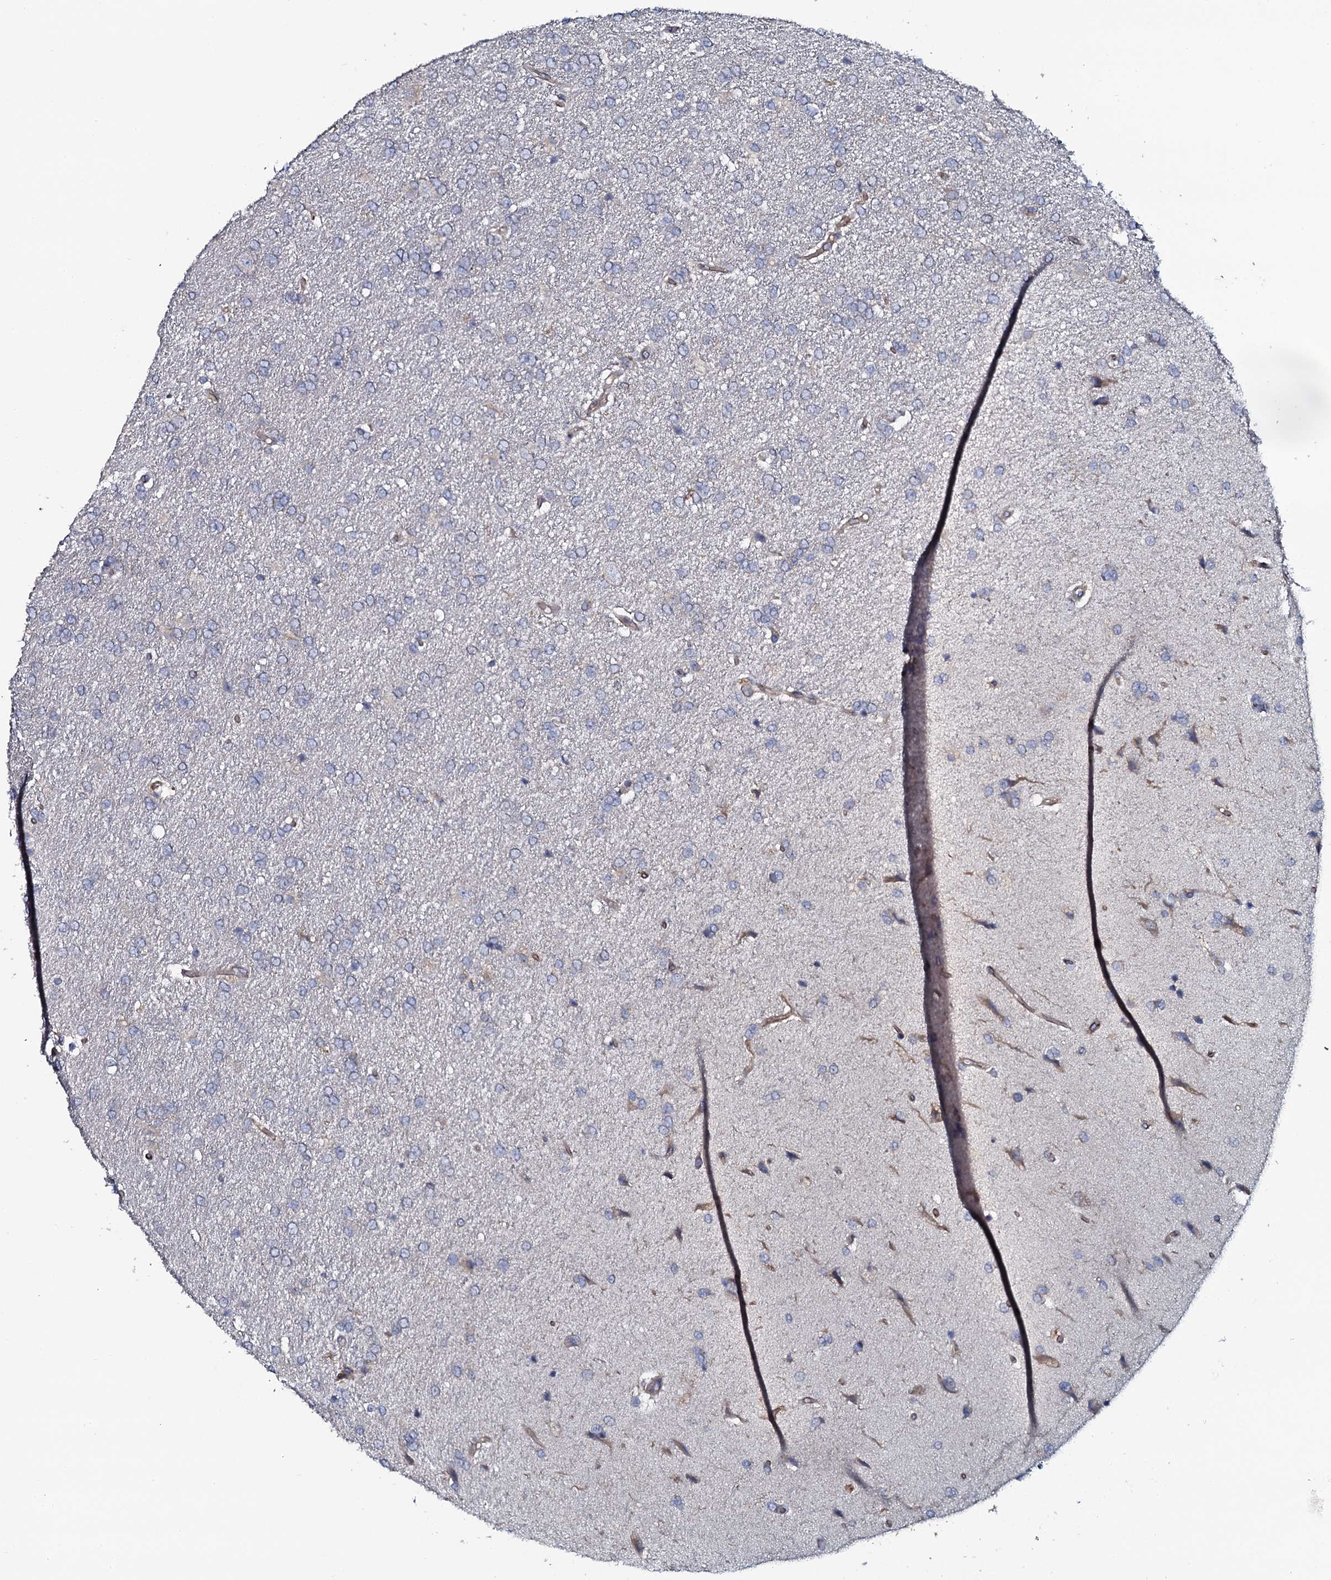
{"staining": {"intensity": "negative", "quantity": "none", "location": "none"}, "tissue": "glioma", "cell_type": "Tumor cells", "image_type": "cancer", "snomed": [{"axis": "morphology", "description": "Glioma, malignant, High grade"}, {"axis": "topography", "description": "Brain"}], "caption": "Immunohistochemistry (IHC) histopathology image of neoplastic tissue: glioma stained with DAB exhibits no significant protein expression in tumor cells. Brightfield microscopy of immunohistochemistry stained with DAB (3,3'-diaminobenzidine) (brown) and hematoxylin (blue), captured at high magnification.", "gene": "TMEM151A", "patient": {"sex": "male", "age": 72}}